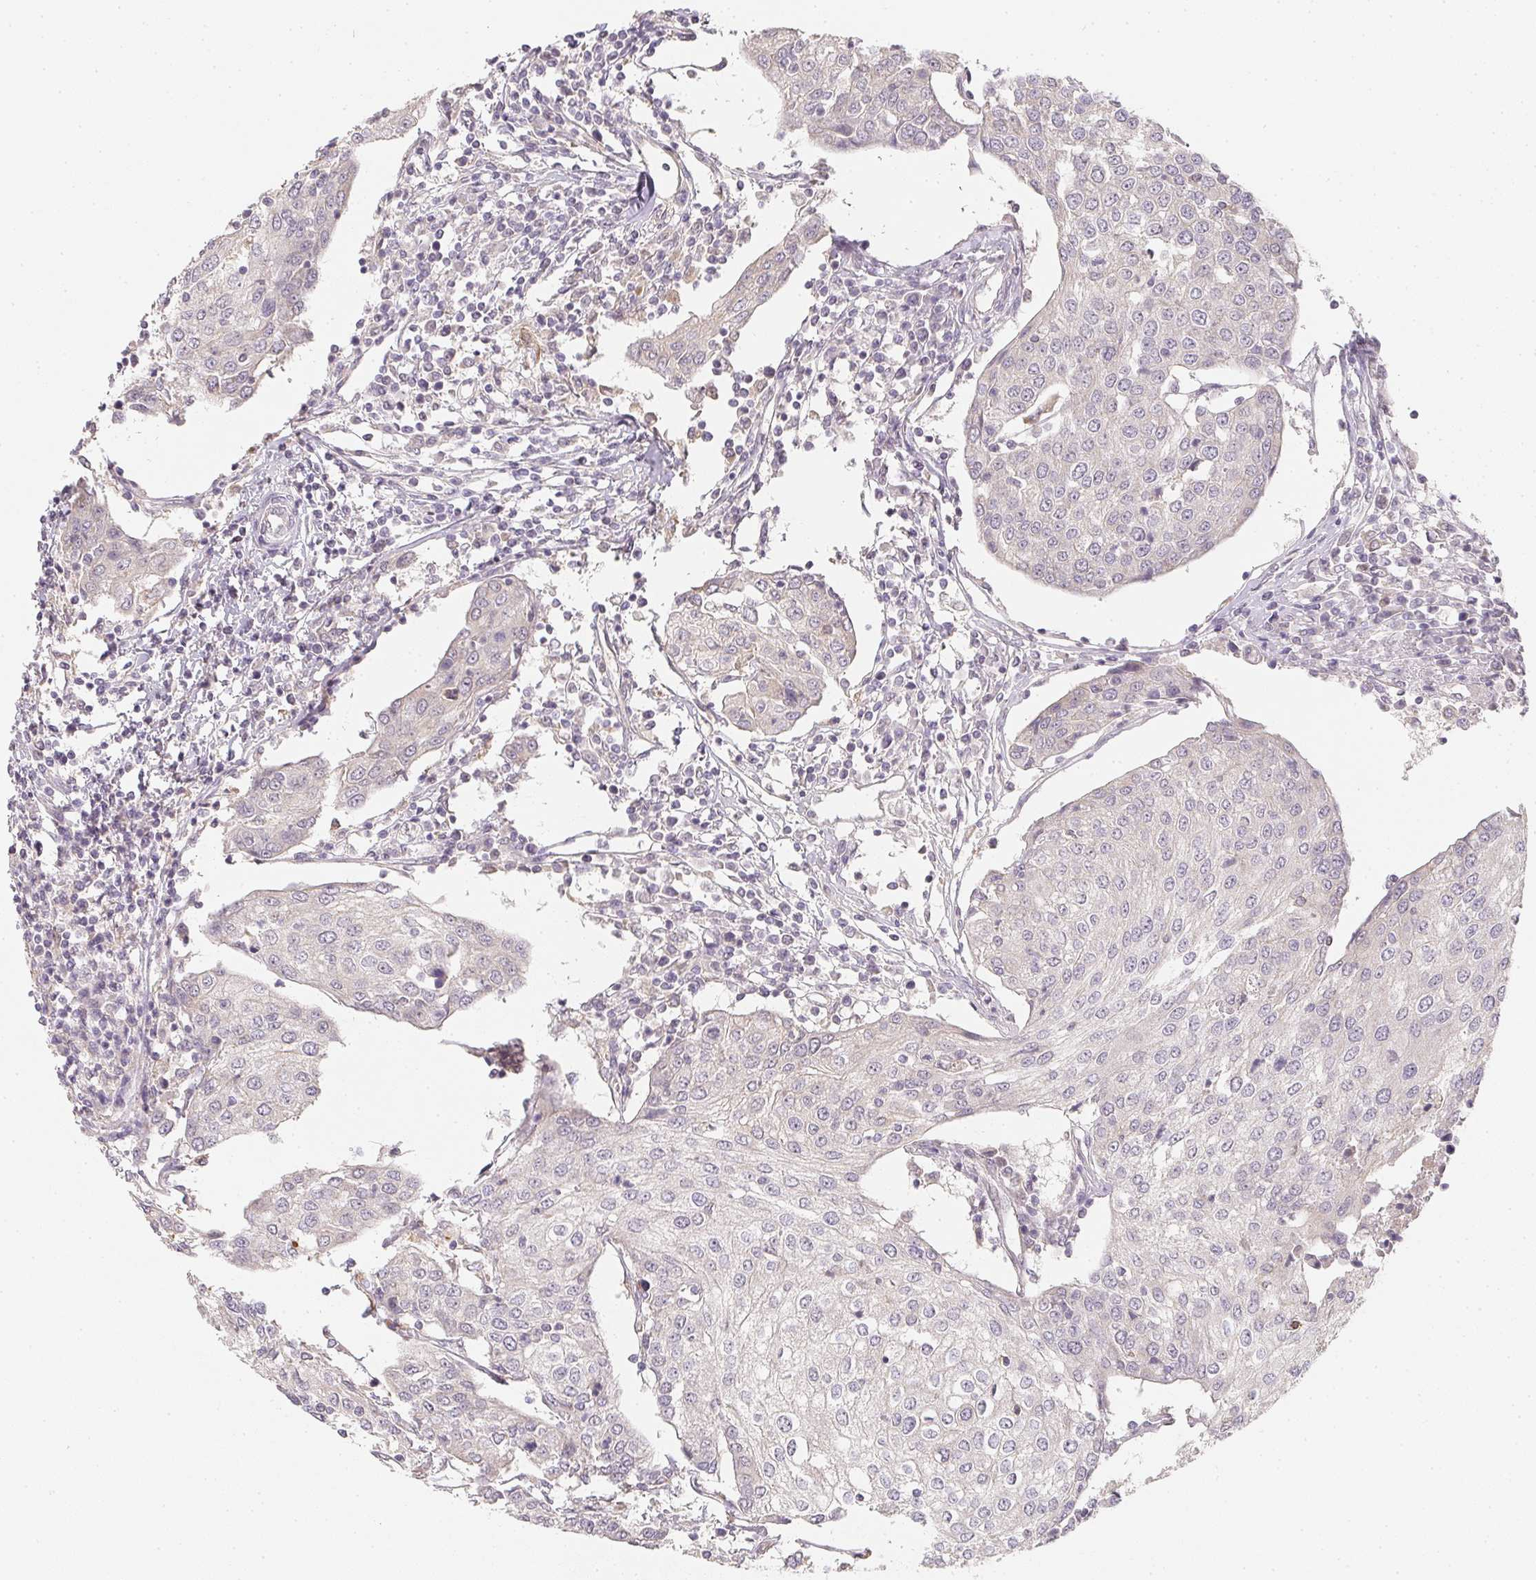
{"staining": {"intensity": "negative", "quantity": "none", "location": "none"}, "tissue": "urothelial cancer", "cell_type": "Tumor cells", "image_type": "cancer", "snomed": [{"axis": "morphology", "description": "Urothelial carcinoma, High grade"}, {"axis": "topography", "description": "Urinary bladder"}], "caption": "Immunohistochemical staining of human high-grade urothelial carcinoma reveals no significant positivity in tumor cells.", "gene": "SOAT1", "patient": {"sex": "female", "age": 85}}